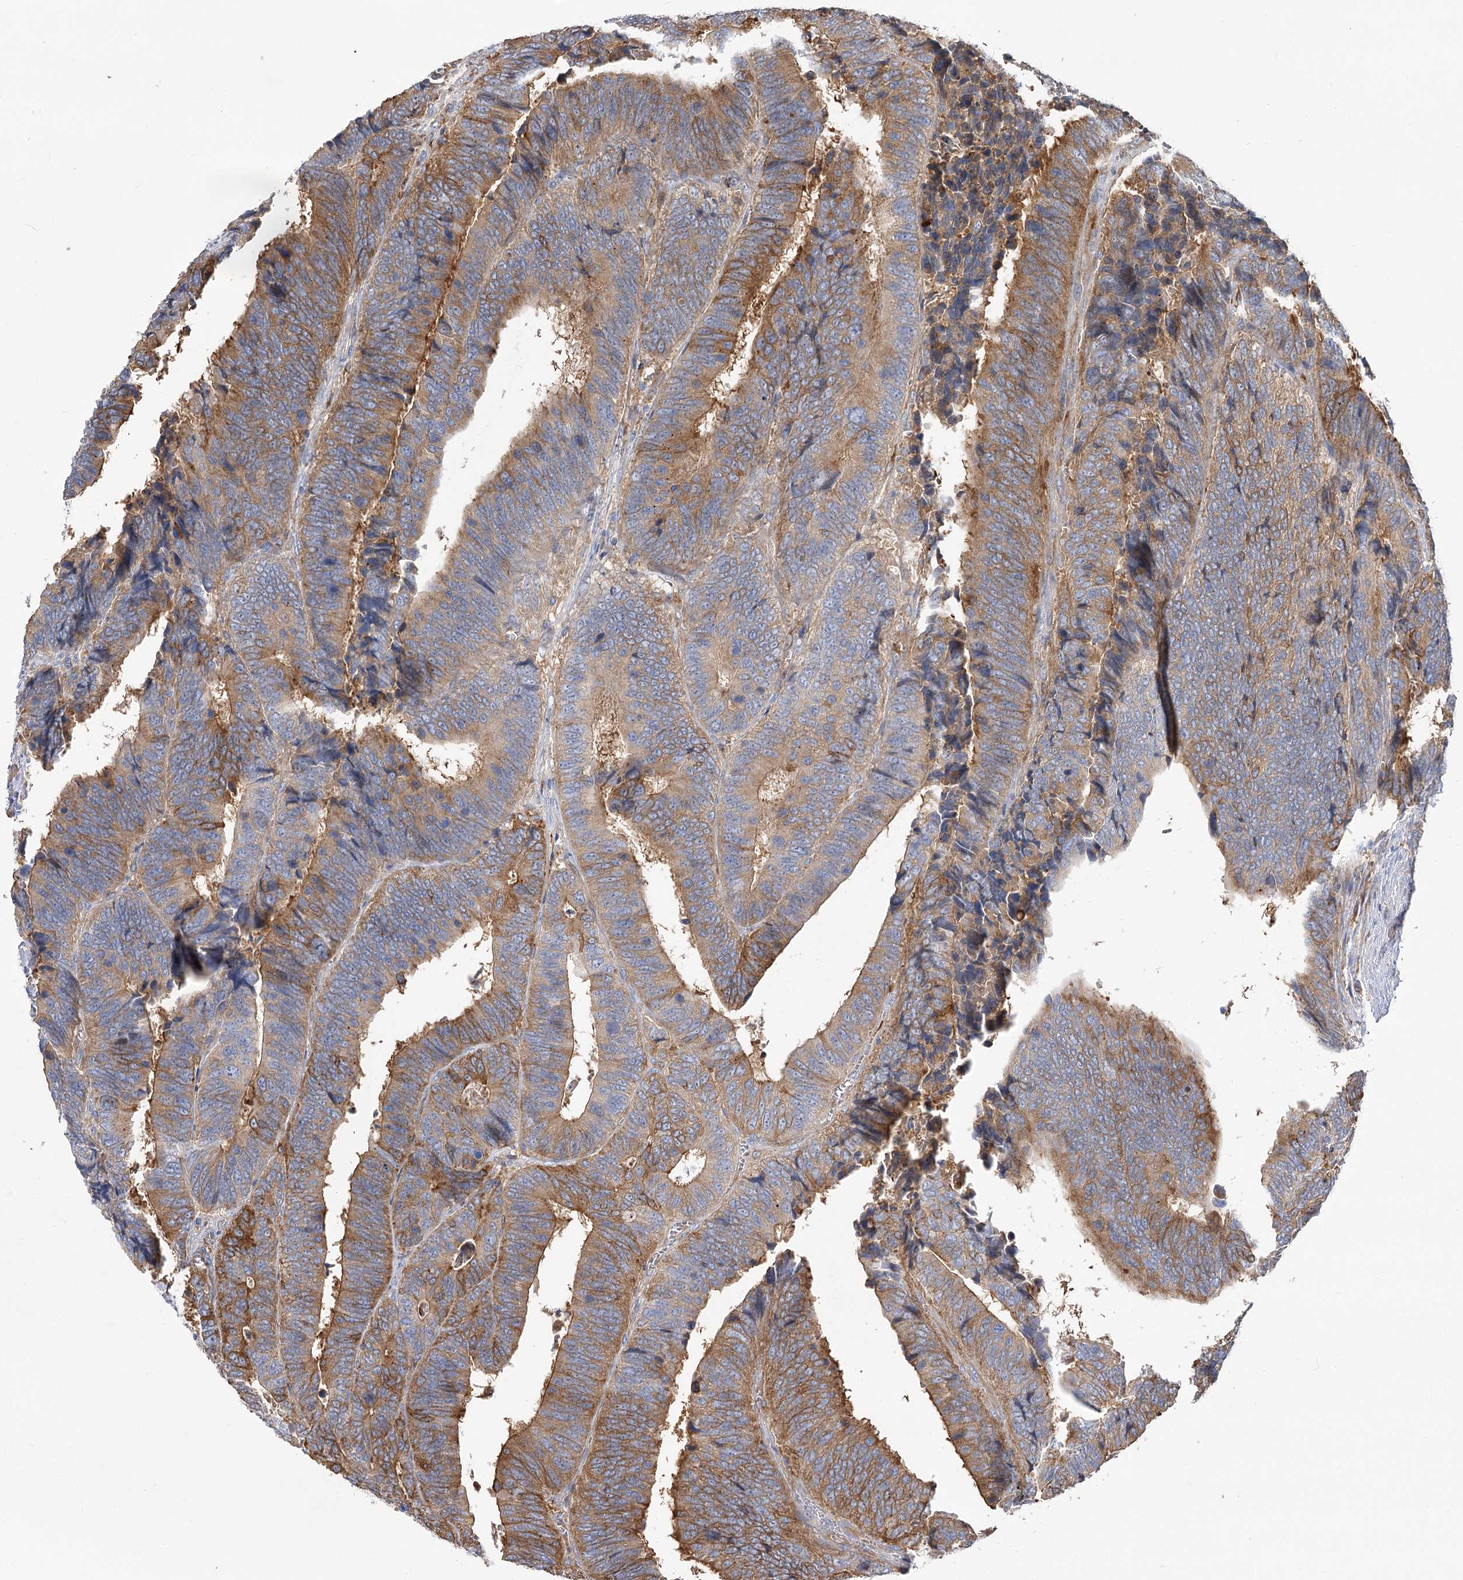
{"staining": {"intensity": "moderate", "quantity": ">75%", "location": "cytoplasmic/membranous"}, "tissue": "colorectal cancer", "cell_type": "Tumor cells", "image_type": "cancer", "snomed": [{"axis": "morphology", "description": "Adenocarcinoma, NOS"}, {"axis": "topography", "description": "Colon"}], "caption": "This histopathology image shows colorectal cancer (adenocarcinoma) stained with immunohistochemistry to label a protein in brown. The cytoplasmic/membranous of tumor cells show moderate positivity for the protein. Nuclei are counter-stained blue.", "gene": "GUSB", "patient": {"sex": "male", "age": 72}}